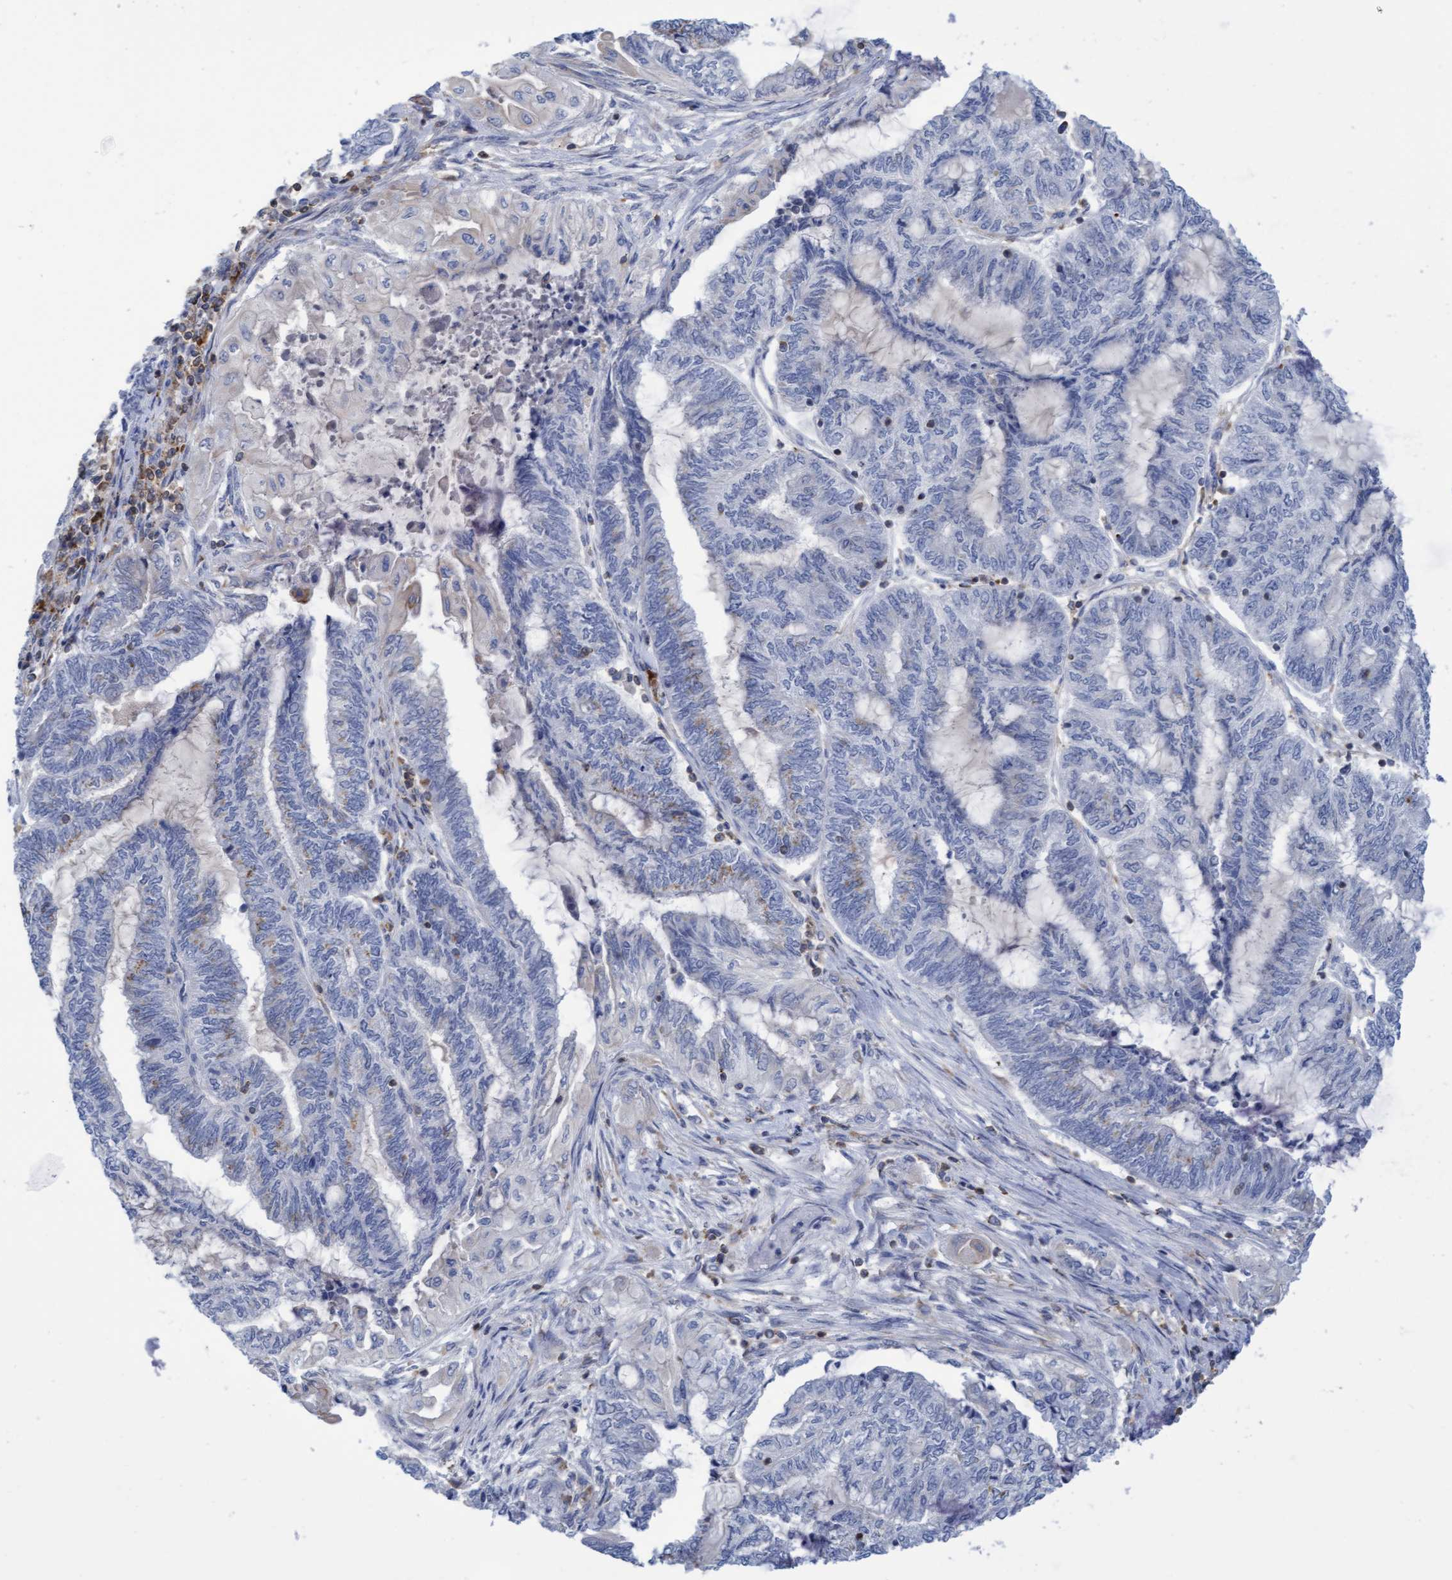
{"staining": {"intensity": "weak", "quantity": "<25%", "location": "cytoplasmic/membranous"}, "tissue": "endometrial cancer", "cell_type": "Tumor cells", "image_type": "cancer", "snomed": [{"axis": "morphology", "description": "Adenocarcinoma, NOS"}, {"axis": "topography", "description": "Uterus"}, {"axis": "topography", "description": "Endometrium"}], "caption": "DAB (3,3'-diaminobenzidine) immunohistochemical staining of human adenocarcinoma (endometrial) demonstrates no significant staining in tumor cells.", "gene": "FNBP1", "patient": {"sex": "female", "age": 70}}